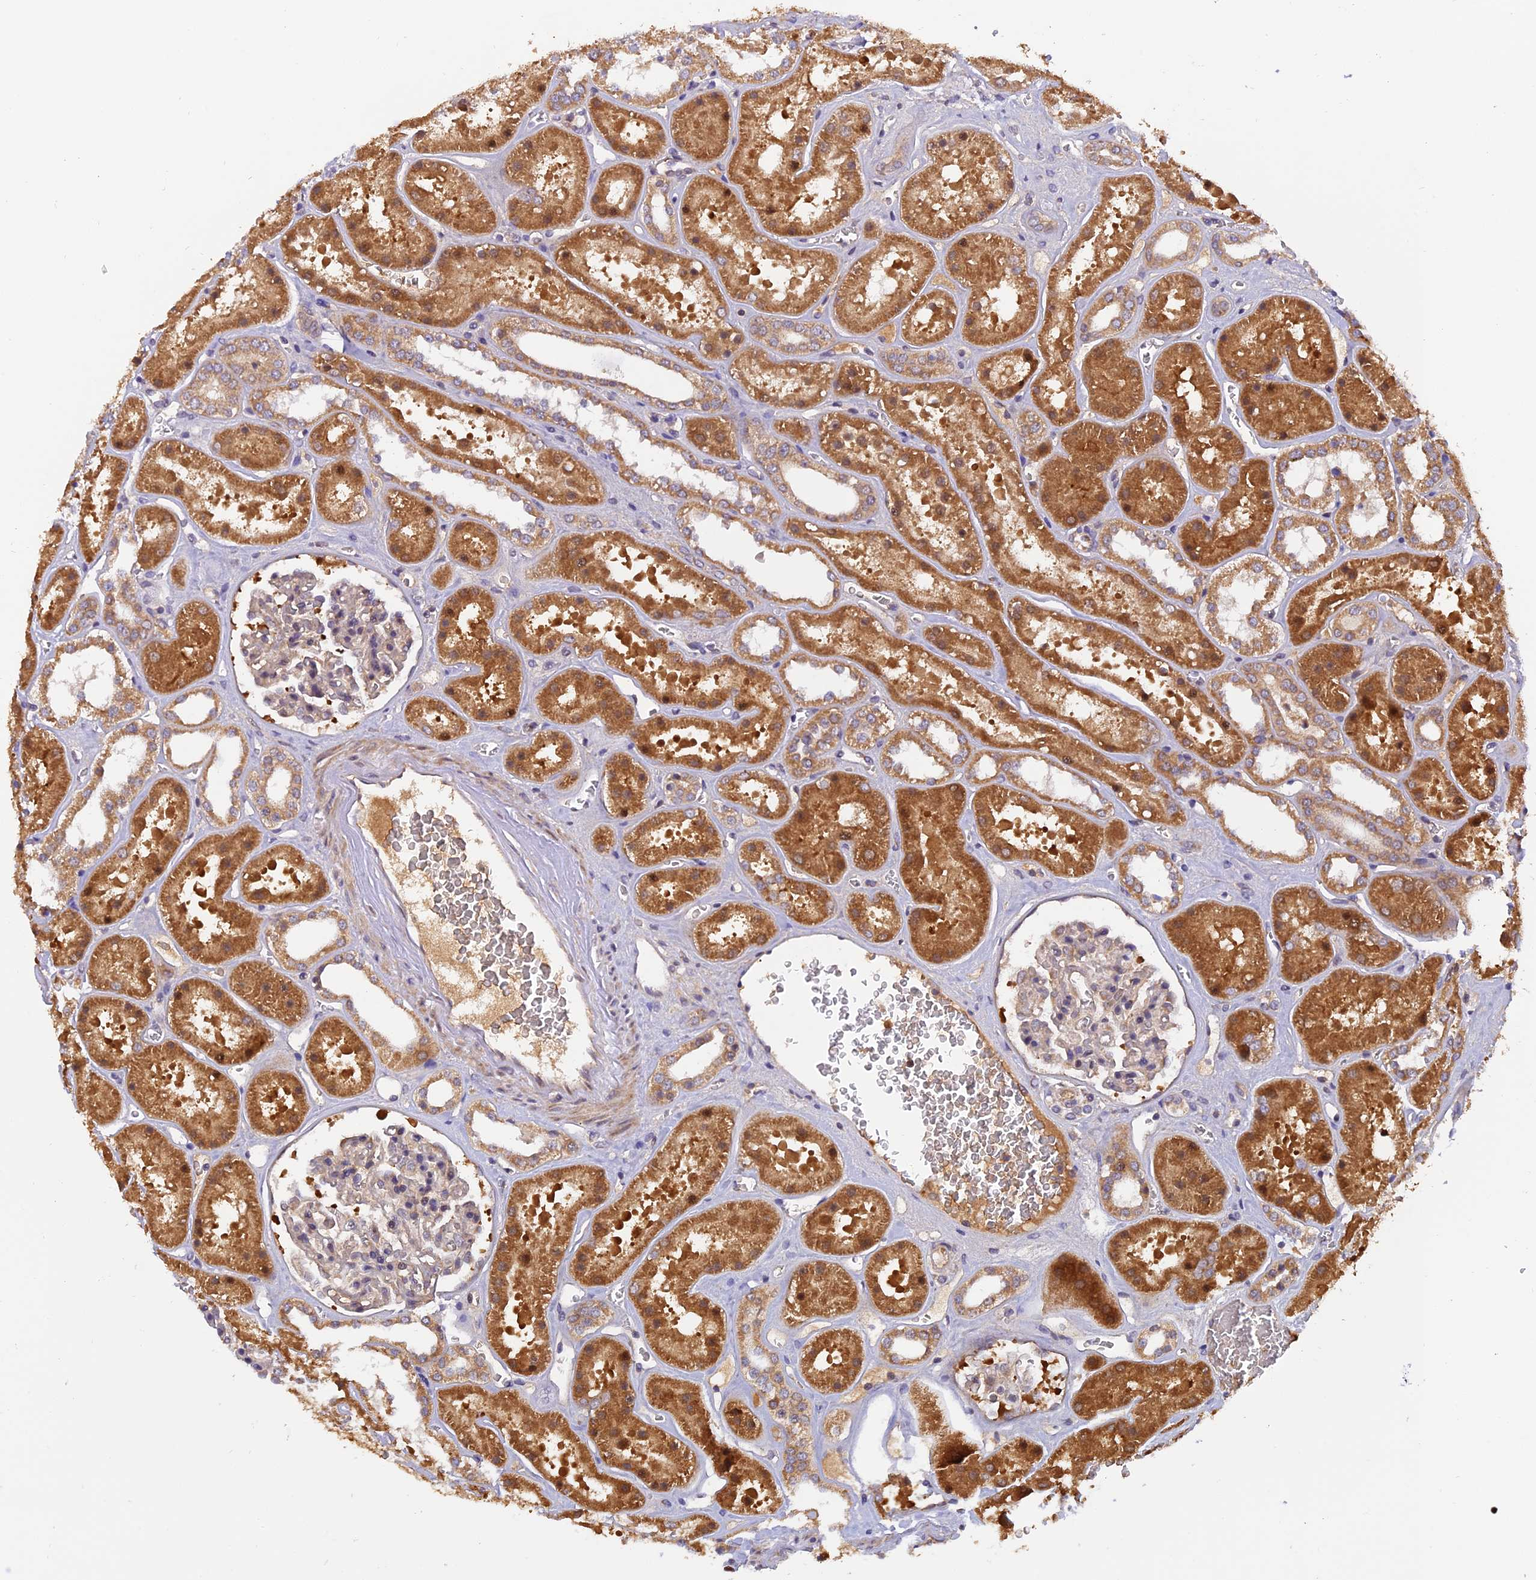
{"staining": {"intensity": "negative", "quantity": "none", "location": "none"}, "tissue": "kidney", "cell_type": "Cells in glomeruli", "image_type": "normal", "snomed": [{"axis": "morphology", "description": "Normal tissue, NOS"}, {"axis": "topography", "description": "Kidney"}], "caption": "Immunohistochemistry image of unremarkable kidney stained for a protein (brown), which reveals no staining in cells in glomeruli.", "gene": "MNS1", "patient": {"sex": "female", "age": 41}}